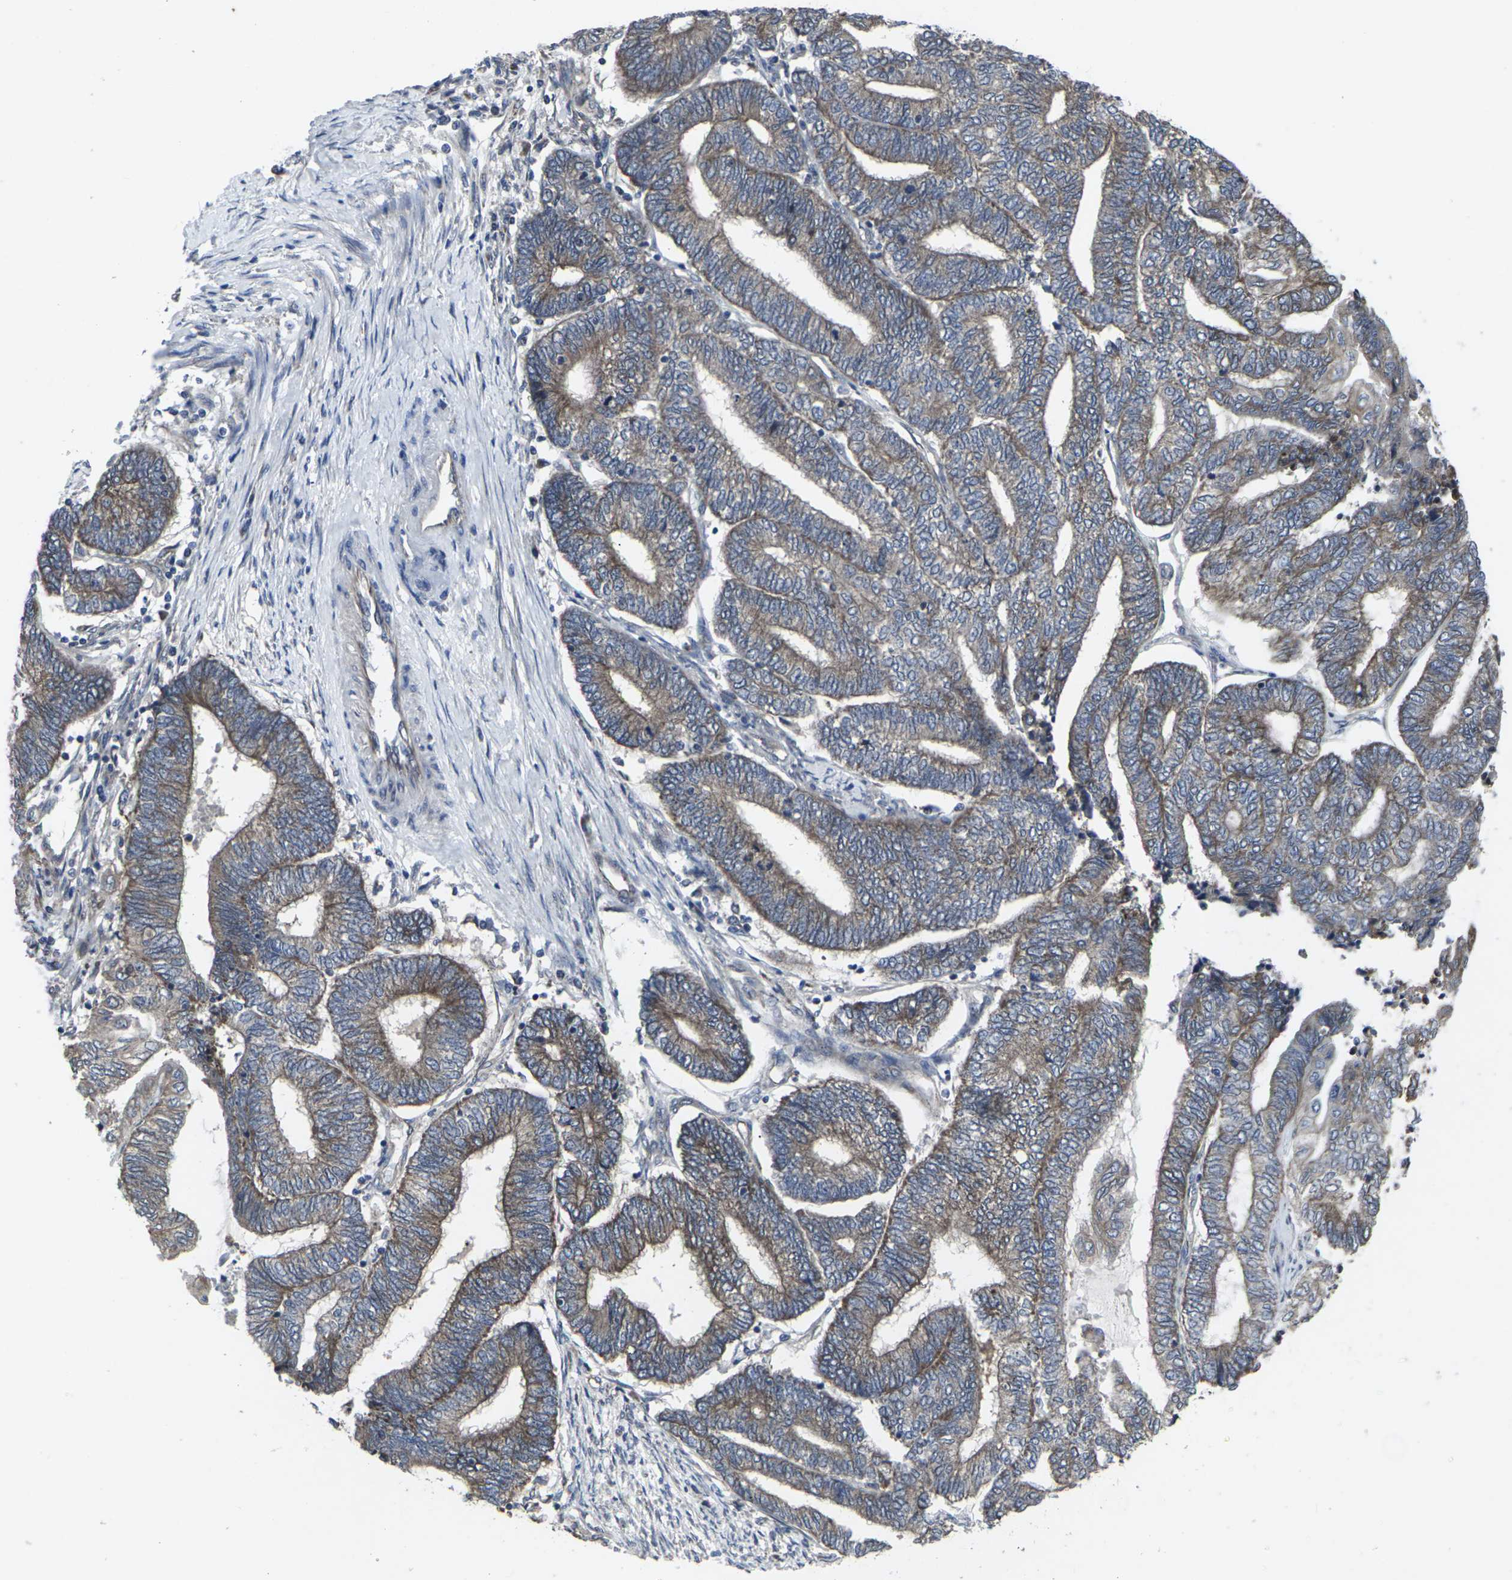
{"staining": {"intensity": "moderate", "quantity": ">75%", "location": "cytoplasmic/membranous"}, "tissue": "endometrial cancer", "cell_type": "Tumor cells", "image_type": "cancer", "snomed": [{"axis": "morphology", "description": "Adenocarcinoma, NOS"}, {"axis": "topography", "description": "Uterus"}, {"axis": "topography", "description": "Endometrium"}], "caption": "Approximately >75% of tumor cells in endometrial cancer (adenocarcinoma) display moderate cytoplasmic/membranous protein positivity as visualized by brown immunohistochemical staining.", "gene": "MAPKAPK2", "patient": {"sex": "female", "age": 70}}